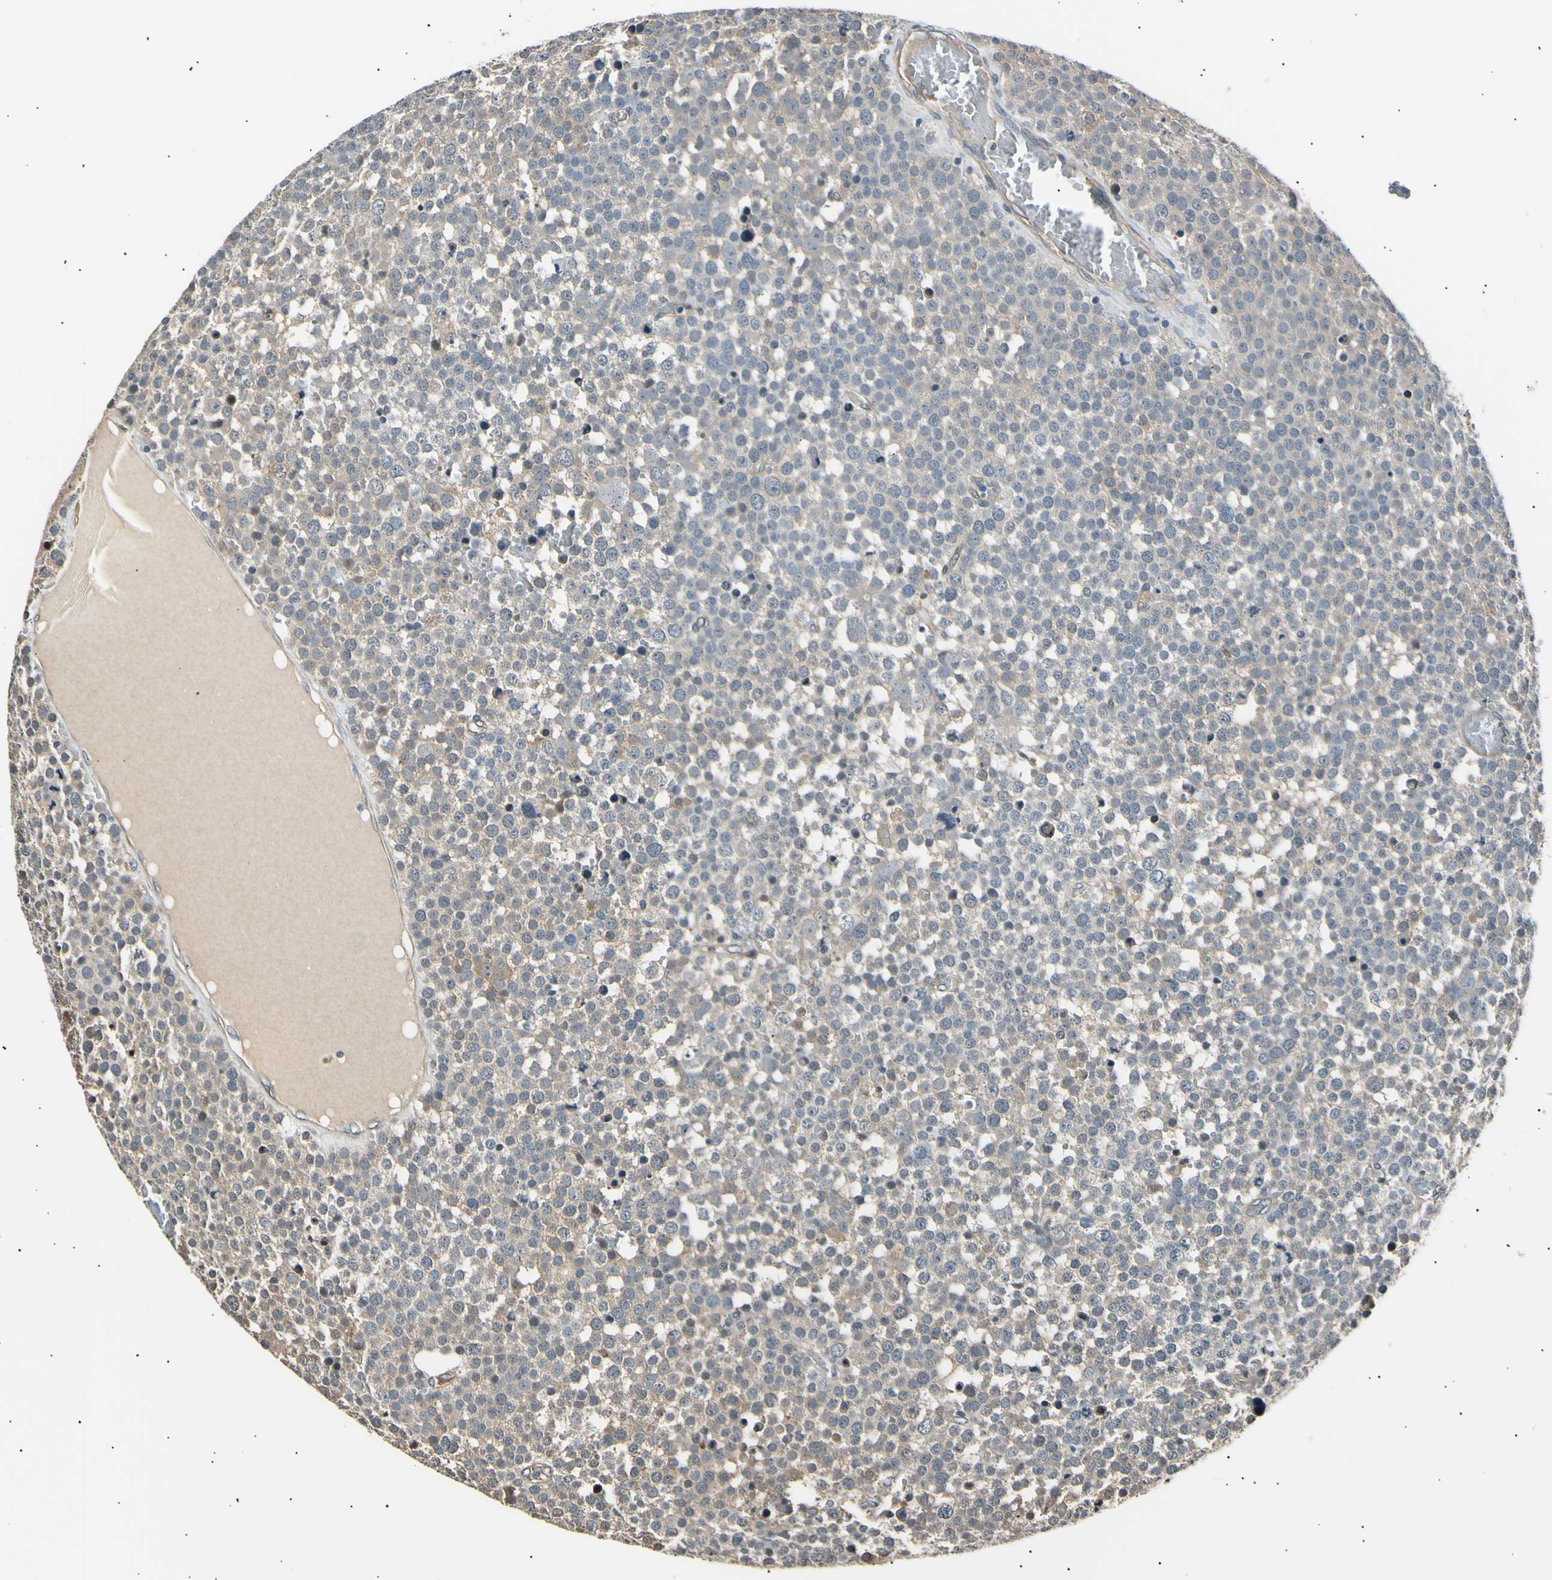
{"staining": {"intensity": "weak", "quantity": ">75%", "location": "cytoplasmic/membranous"}, "tissue": "testis cancer", "cell_type": "Tumor cells", "image_type": "cancer", "snomed": [{"axis": "morphology", "description": "Seminoma, NOS"}, {"axis": "topography", "description": "Testis"}], "caption": "High-magnification brightfield microscopy of testis cancer (seminoma) stained with DAB (brown) and counterstained with hematoxylin (blue). tumor cells exhibit weak cytoplasmic/membranous positivity is identified in approximately>75% of cells.", "gene": "AK1", "patient": {"sex": "male", "age": 71}}